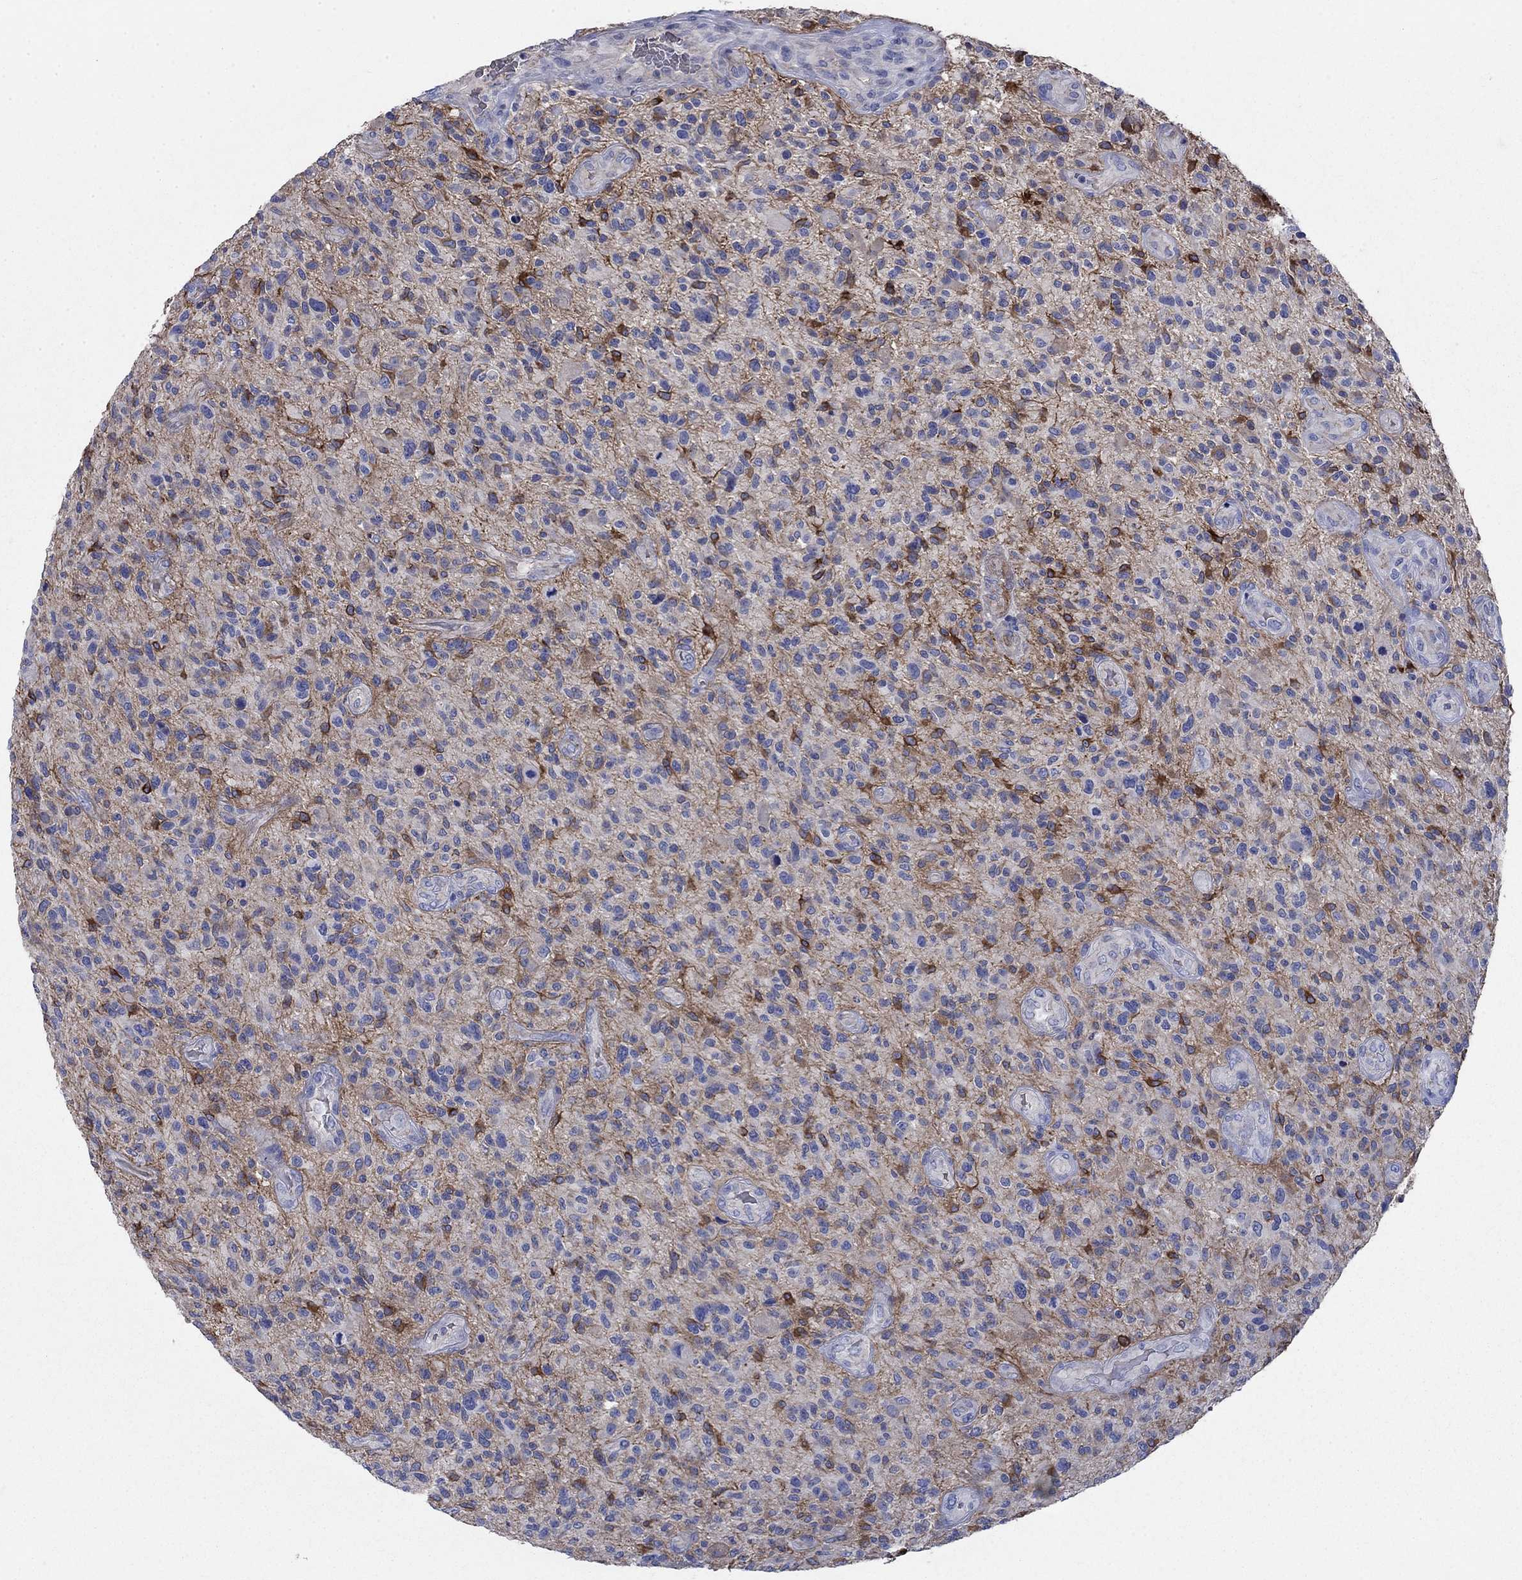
{"staining": {"intensity": "strong", "quantity": "<25%", "location": "cytoplasmic/membranous"}, "tissue": "glioma", "cell_type": "Tumor cells", "image_type": "cancer", "snomed": [{"axis": "morphology", "description": "Glioma, malignant, High grade"}, {"axis": "topography", "description": "Brain"}], "caption": "DAB immunohistochemical staining of human high-grade glioma (malignant) reveals strong cytoplasmic/membranous protein positivity in about <25% of tumor cells. (brown staining indicates protein expression, while blue staining denotes nuclei).", "gene": "FLNC", "patient": {"sex": "male", "age": 47}}